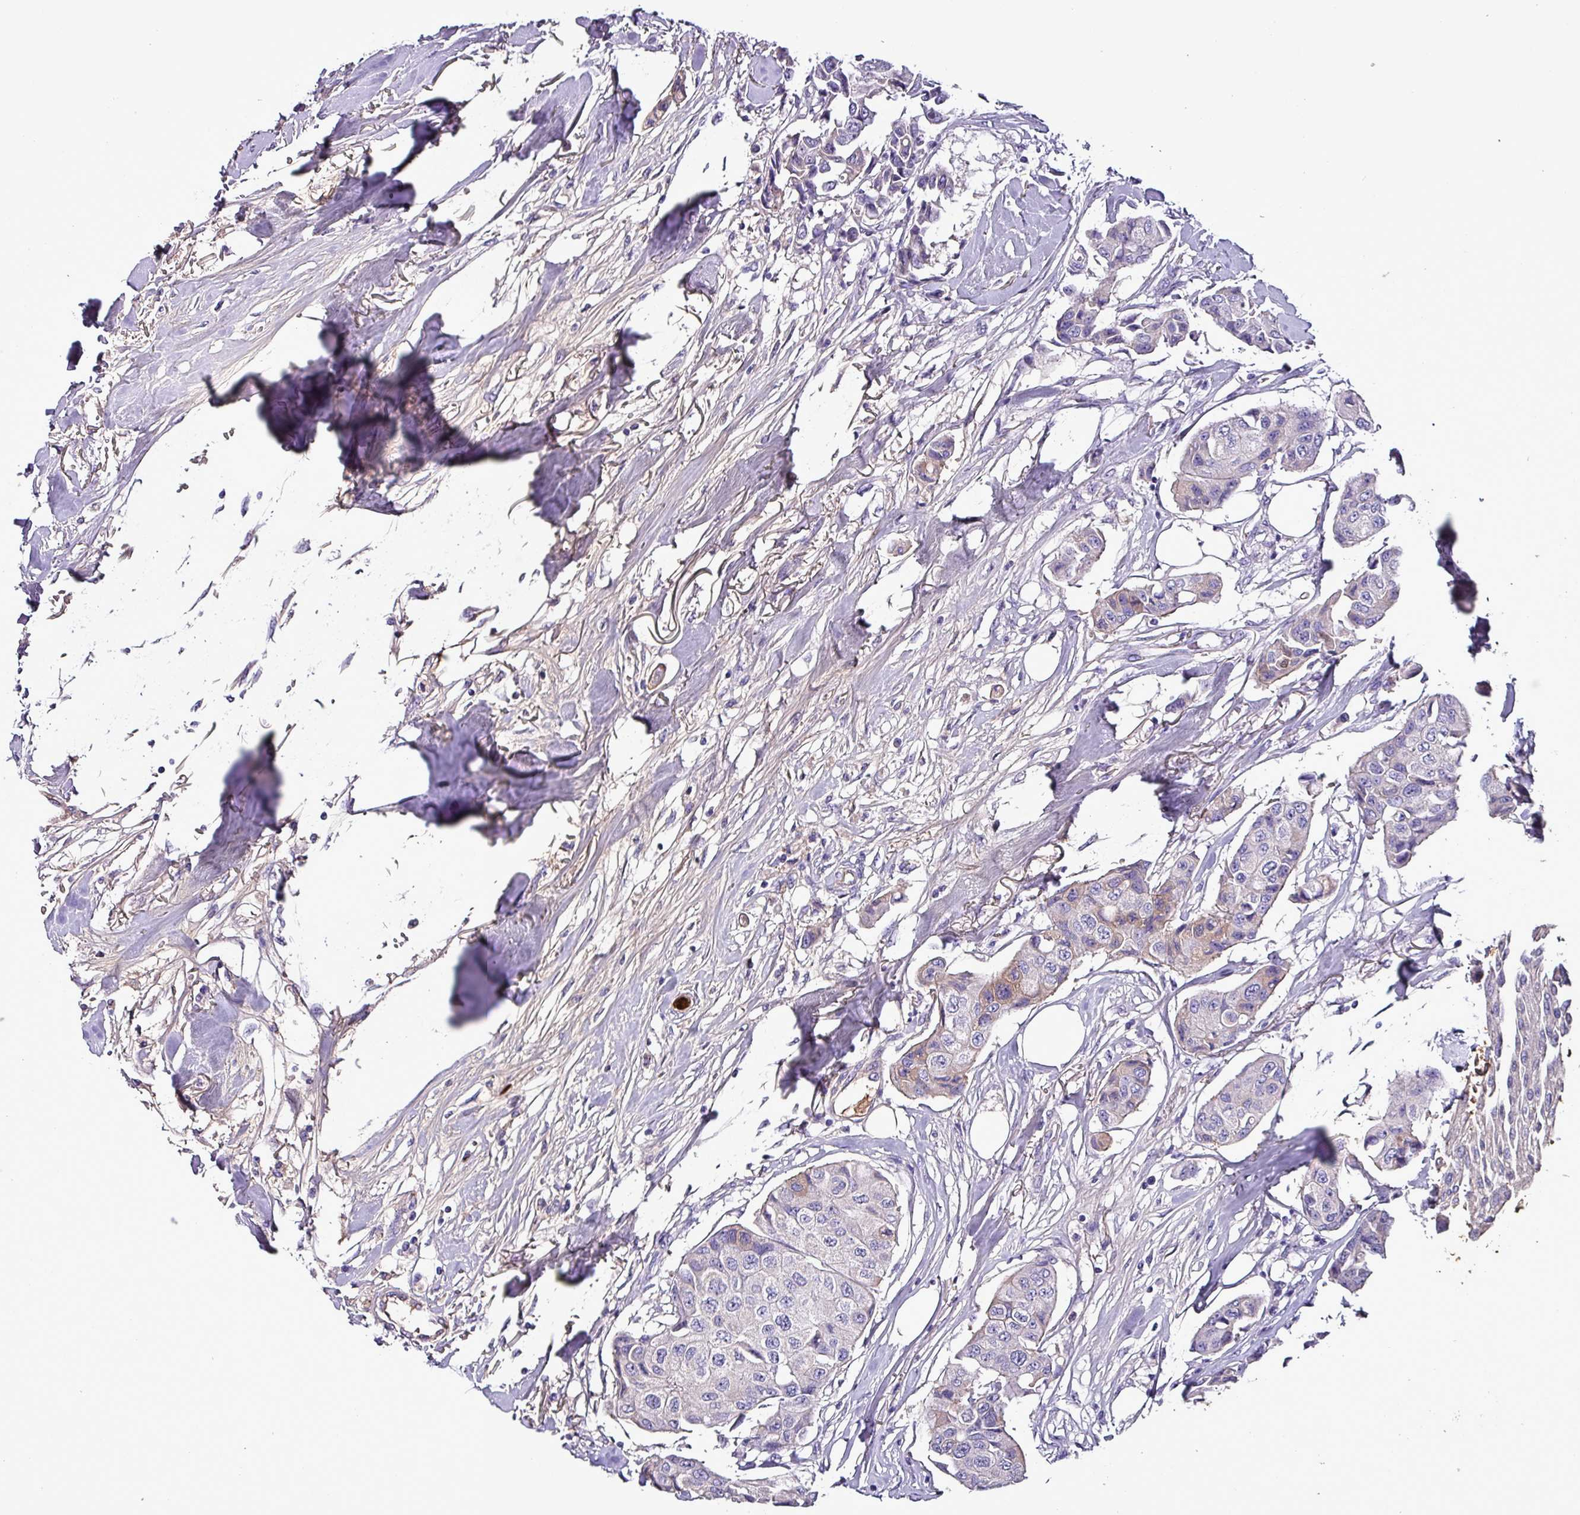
{"staining": {"intensity": "weak", "quantity": "<25%", "location": "cytoplasmic/membranous"}, "tissue": "breast cancer", "cell_type": "Tumor cells", "image_type": "cancer", "snomed": [{"axis": "morphology", "description": "Duct carcinoma"}, {"axis": "topography", "description": "Breast"}], "caption": "Tumor cells are negative for brown protein staining in infiltrating ductal carcinoma (breast).", "gene": "HP", "patient": {"sex": "female", "age": 80}}